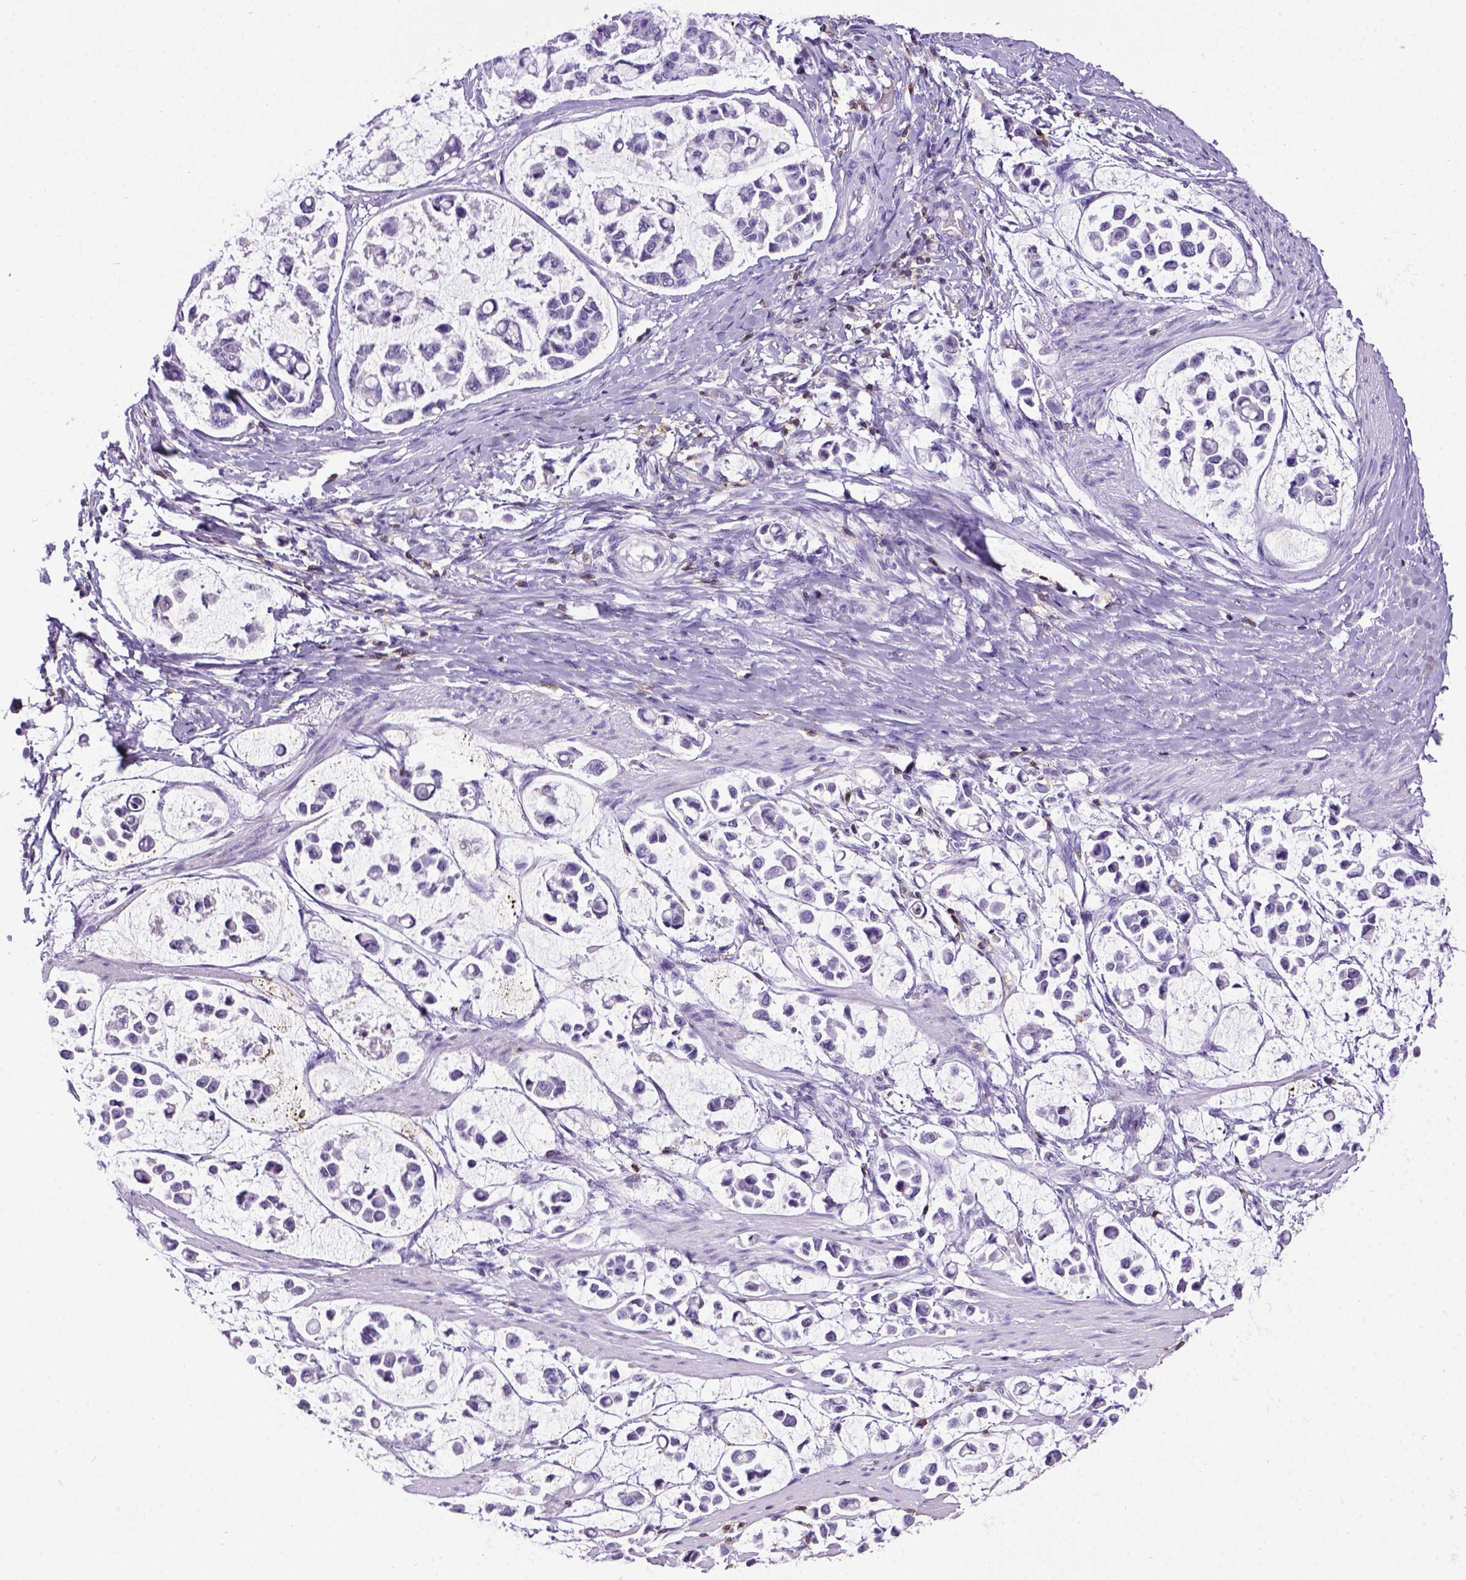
{"staining": {"intensity": "negative", "quantity": "none", "location": "none"}, "tissue": "stomach cancer", "cell_type": "Tumor cells", "image_type": "cancer", "snomed": [{"axis": "morphology", "description": "Adenocarcinoma, NOS"}, {"axis": "topography", "description": "Stomach"}], "caption": "An immunohistochemistry (IHC) histopathology image of stomach adenocarcinoma is shown. There is no staining in tumor cells of stomach adenocarcinoma. The staining is performed using DAB (3,3'-diaminobenzidine) brown chromogen with nuclei counter-stained in using hematoxylin.", "gene": "CD3E", "patient": {"sex": "male", "age": 82}}